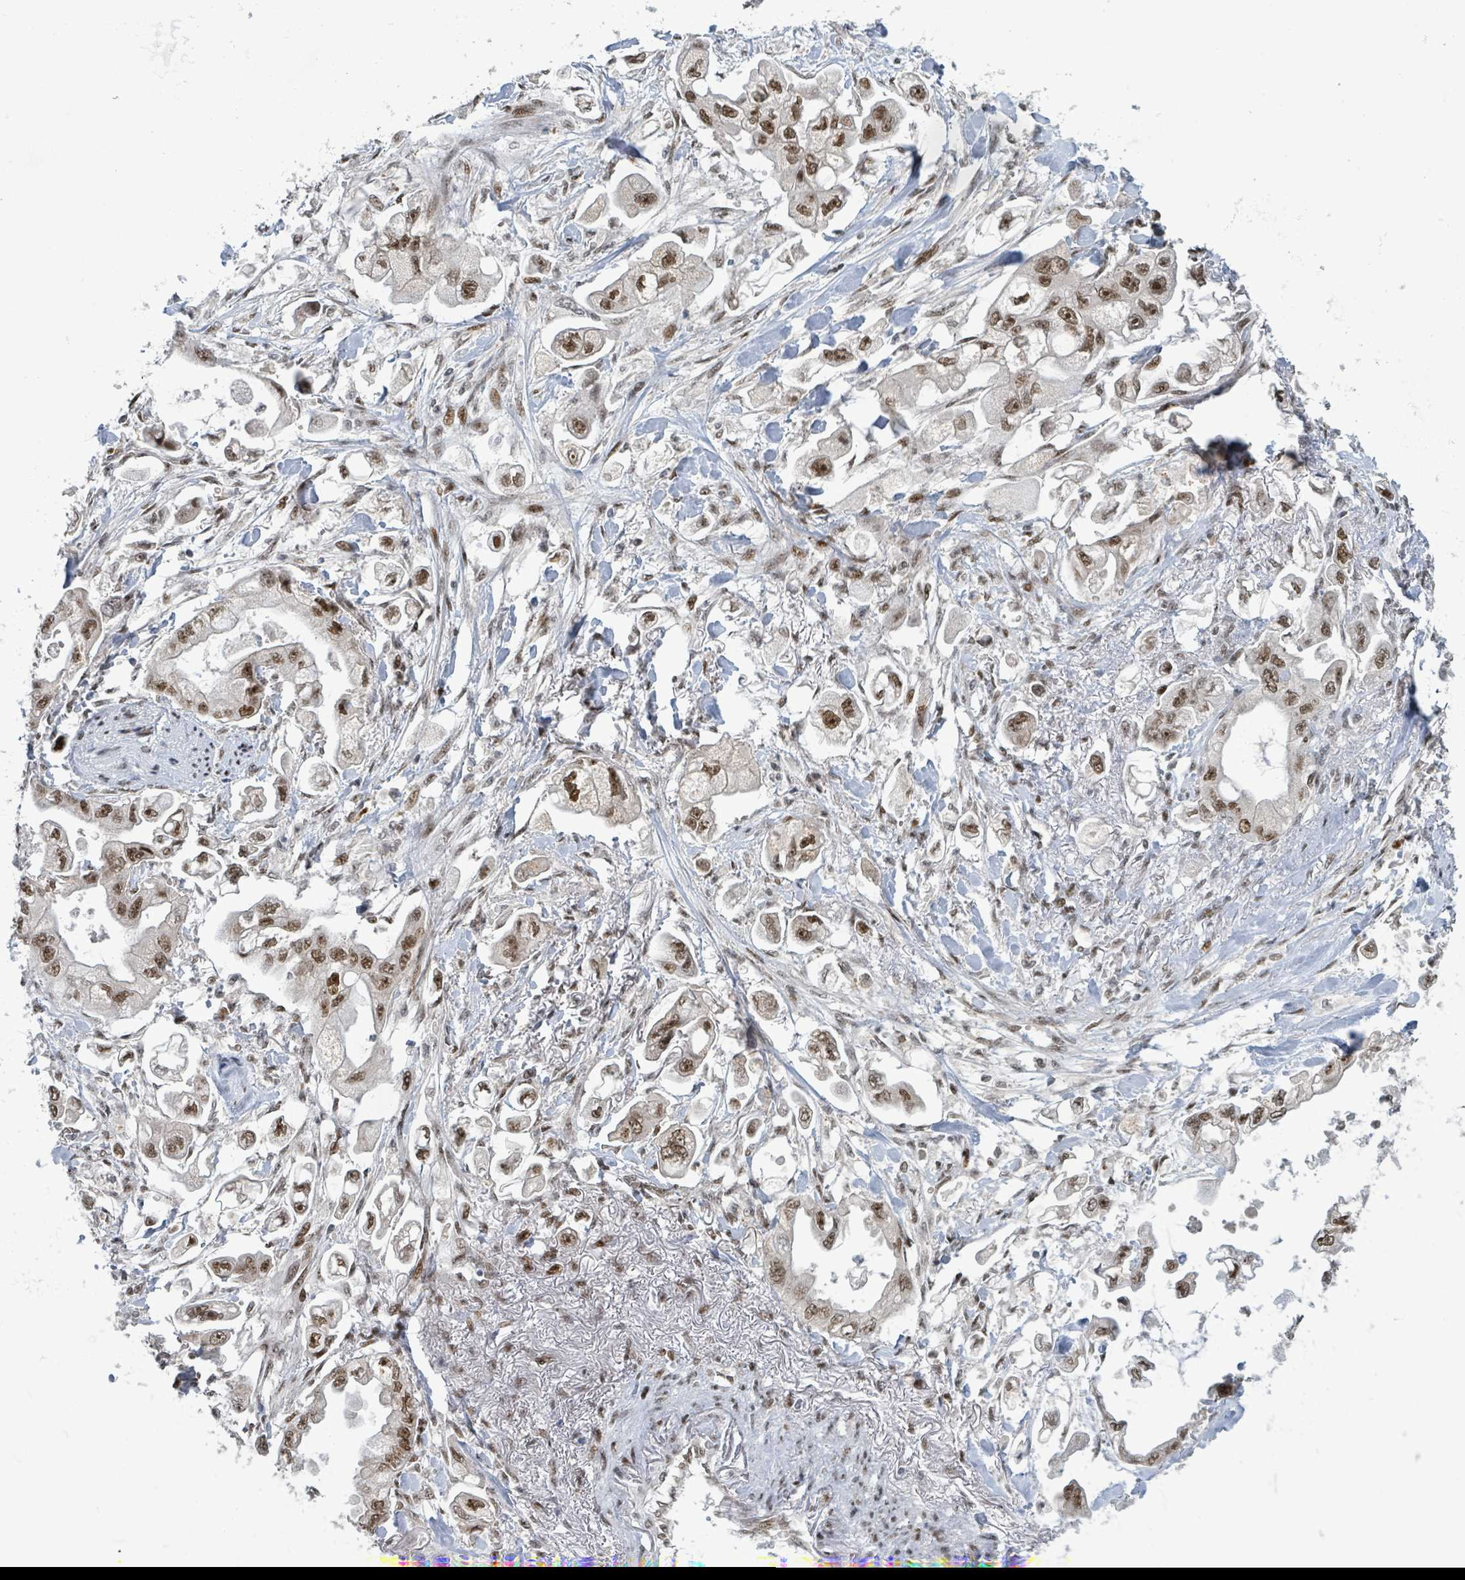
{"staining": {"intensity": "moderate", "quantity": ">75%", "location": "nuclear"}, "tissue": "stomach cancer", "cell_type": "Tumor cells", "image_type": "cancer", "snomed": [{"axis": "morphology", "description": "Adenocarcinoma, NOS"}, {"axis": "topography", "description": "Stomach"}], "caption": "Approximately >75% of tumor cells in stomach cancer reveal moderate nuclear protein expression as visualized by brown immunohistochemical staining.", "gene": "KLF3", "patient": {"sex": "male", "age": 62}}